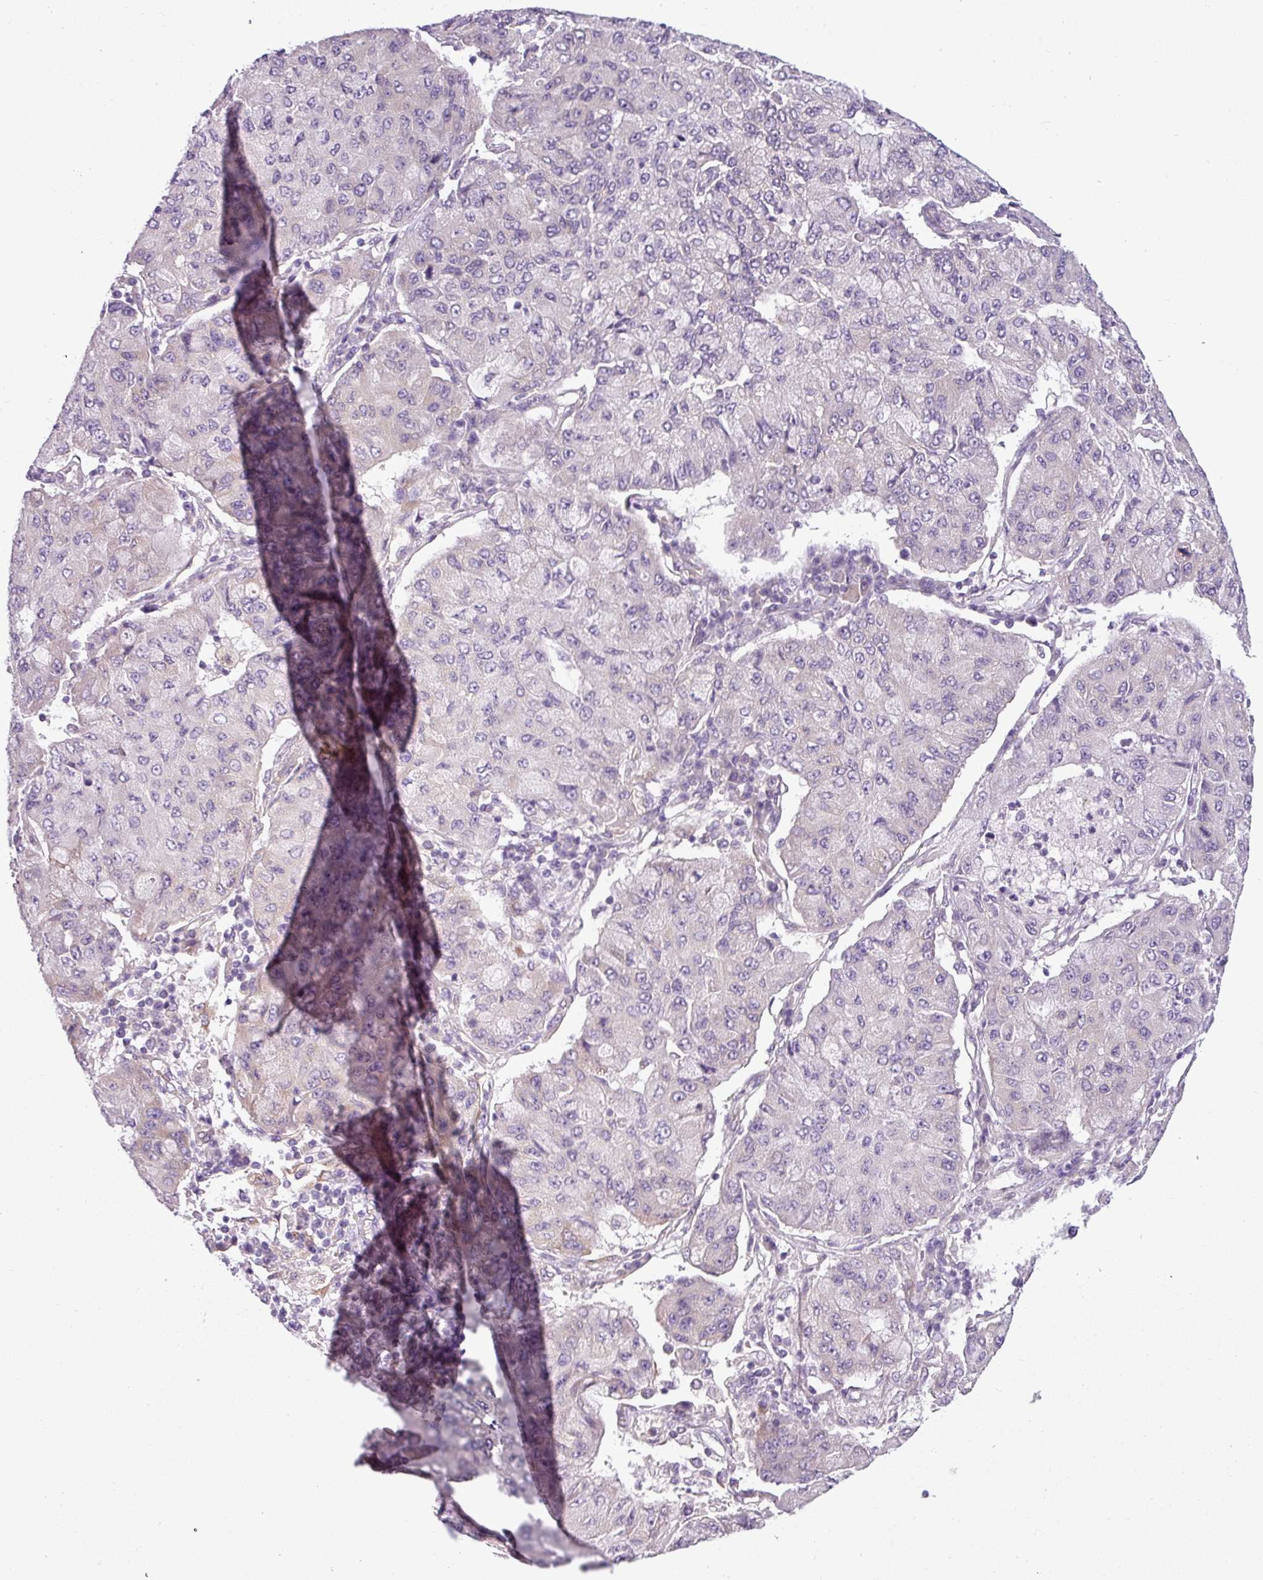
{"staining": {"intensity": "negative", "quantity": "none", "location": "none"}, "tissue": "lung cancer", "cell_type": "Tumor cells", "image_type": "cancer", "snomed": [{"axis": "morphology", "description": "Squamous cell carcinoma, NOS"}, {"axis": "topography", "description": "Lung"}], "caption": "High power microscopy image of an immunohistochemistry (IHC) photomicrograph of lung squamous cell carcinoma, revealing no significant staining in tumor cells.", "gene": "TOR1AIP2", "patient": {"sex": "male", "age": 74}}